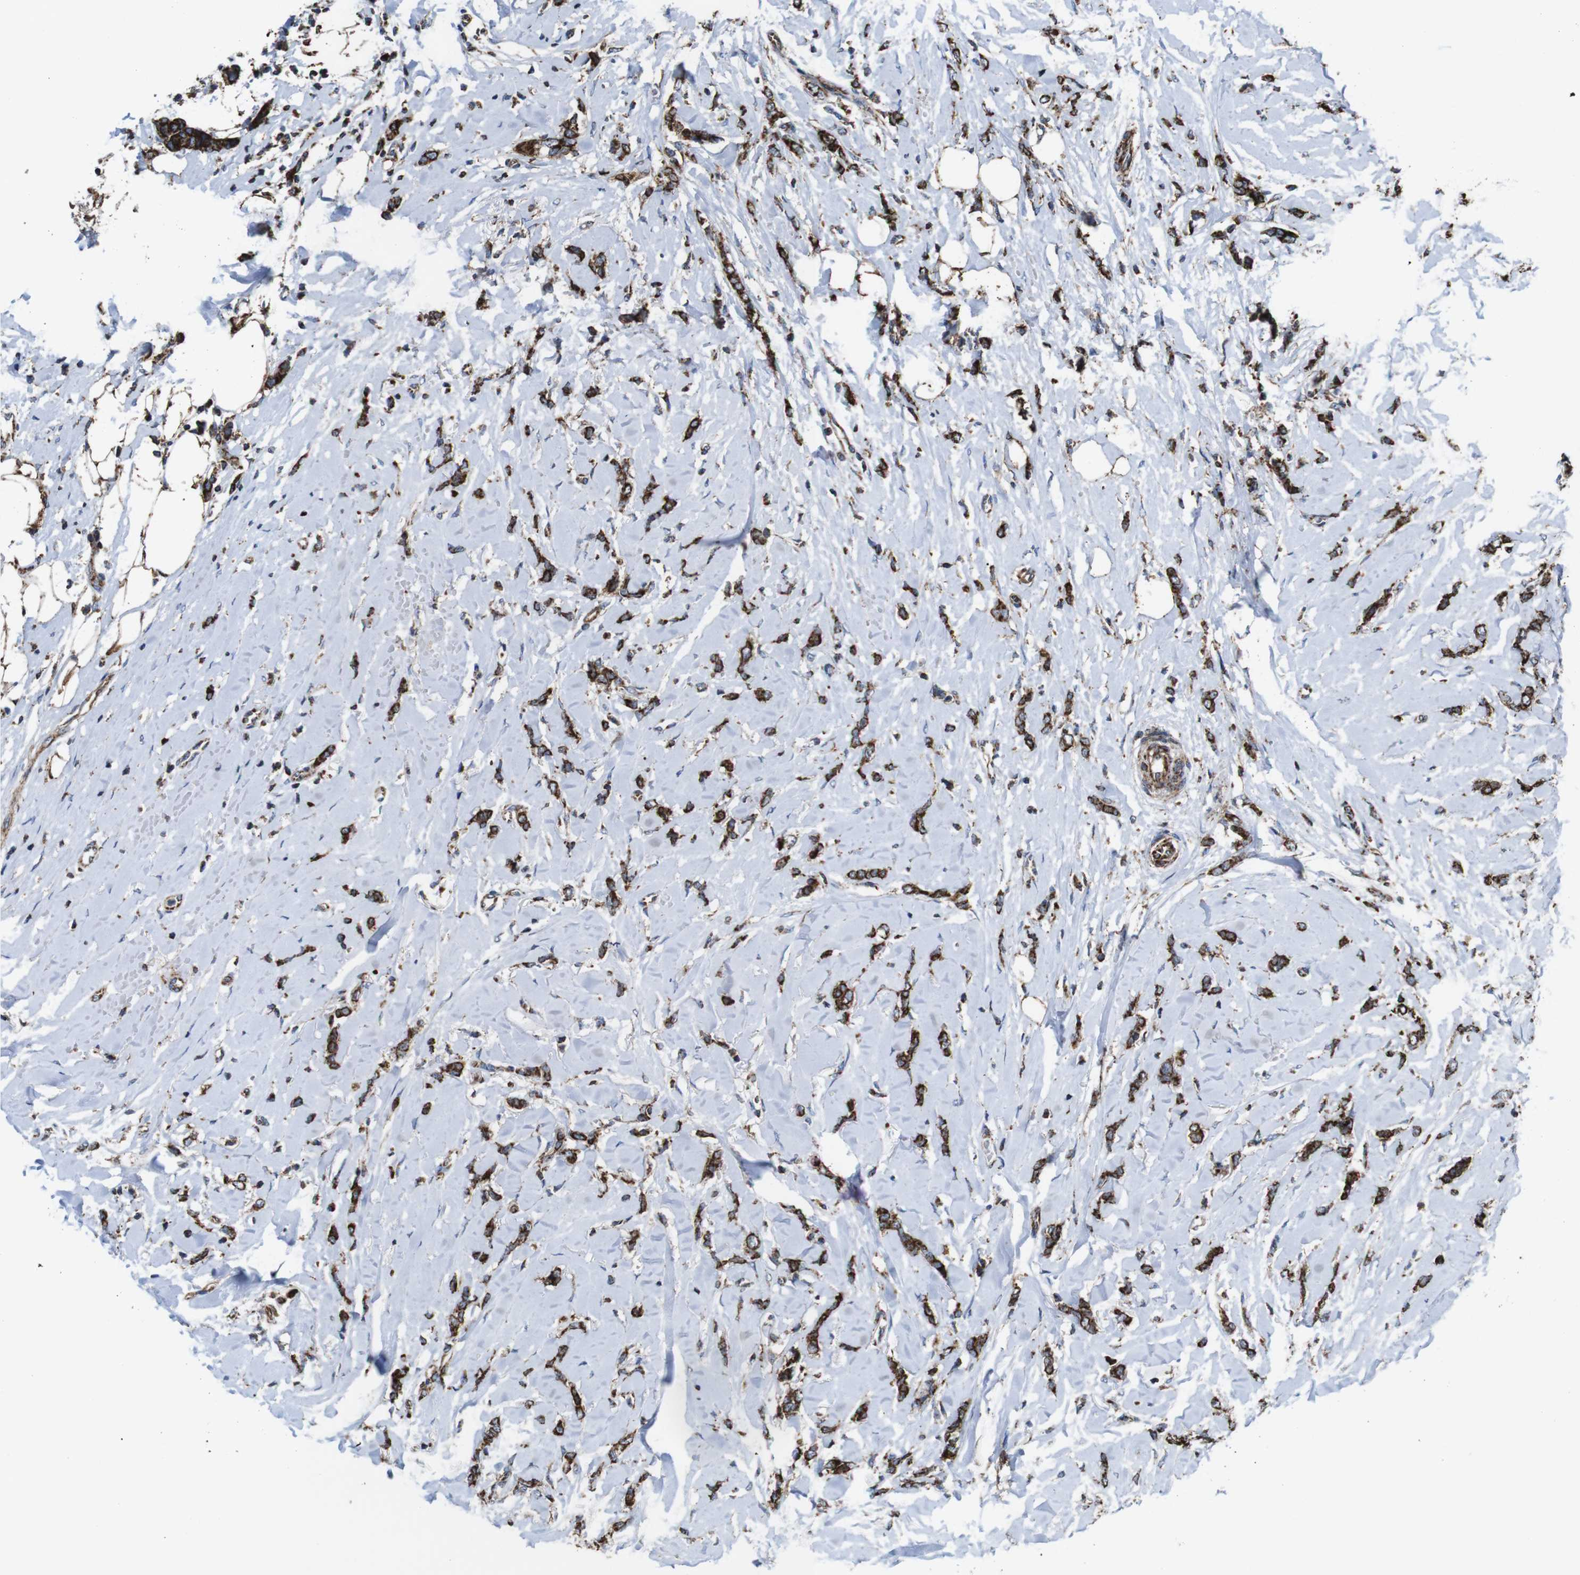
{"staining": {"intensity": "moderate", "quantity": ">75%", "location": "cytoplasmic/membranous"}, "tissue": "breast cancer", "cell_type": "Tumor cells", "image_type": "cancer", "snomed": [{"axis": "morphology", "description": "Lobular carcinoma"}, {"axis": "topography", "description": "Skin"}, {"axis": "topography", "description": "Breast"}], "caption": "A brown stain labels moderate cytoplasmic/membranous staining of a protein in lobular carcinoma (breast) tumor cells.", "gene": "HK1", "patient": {"sex": "female", "age": 46}}